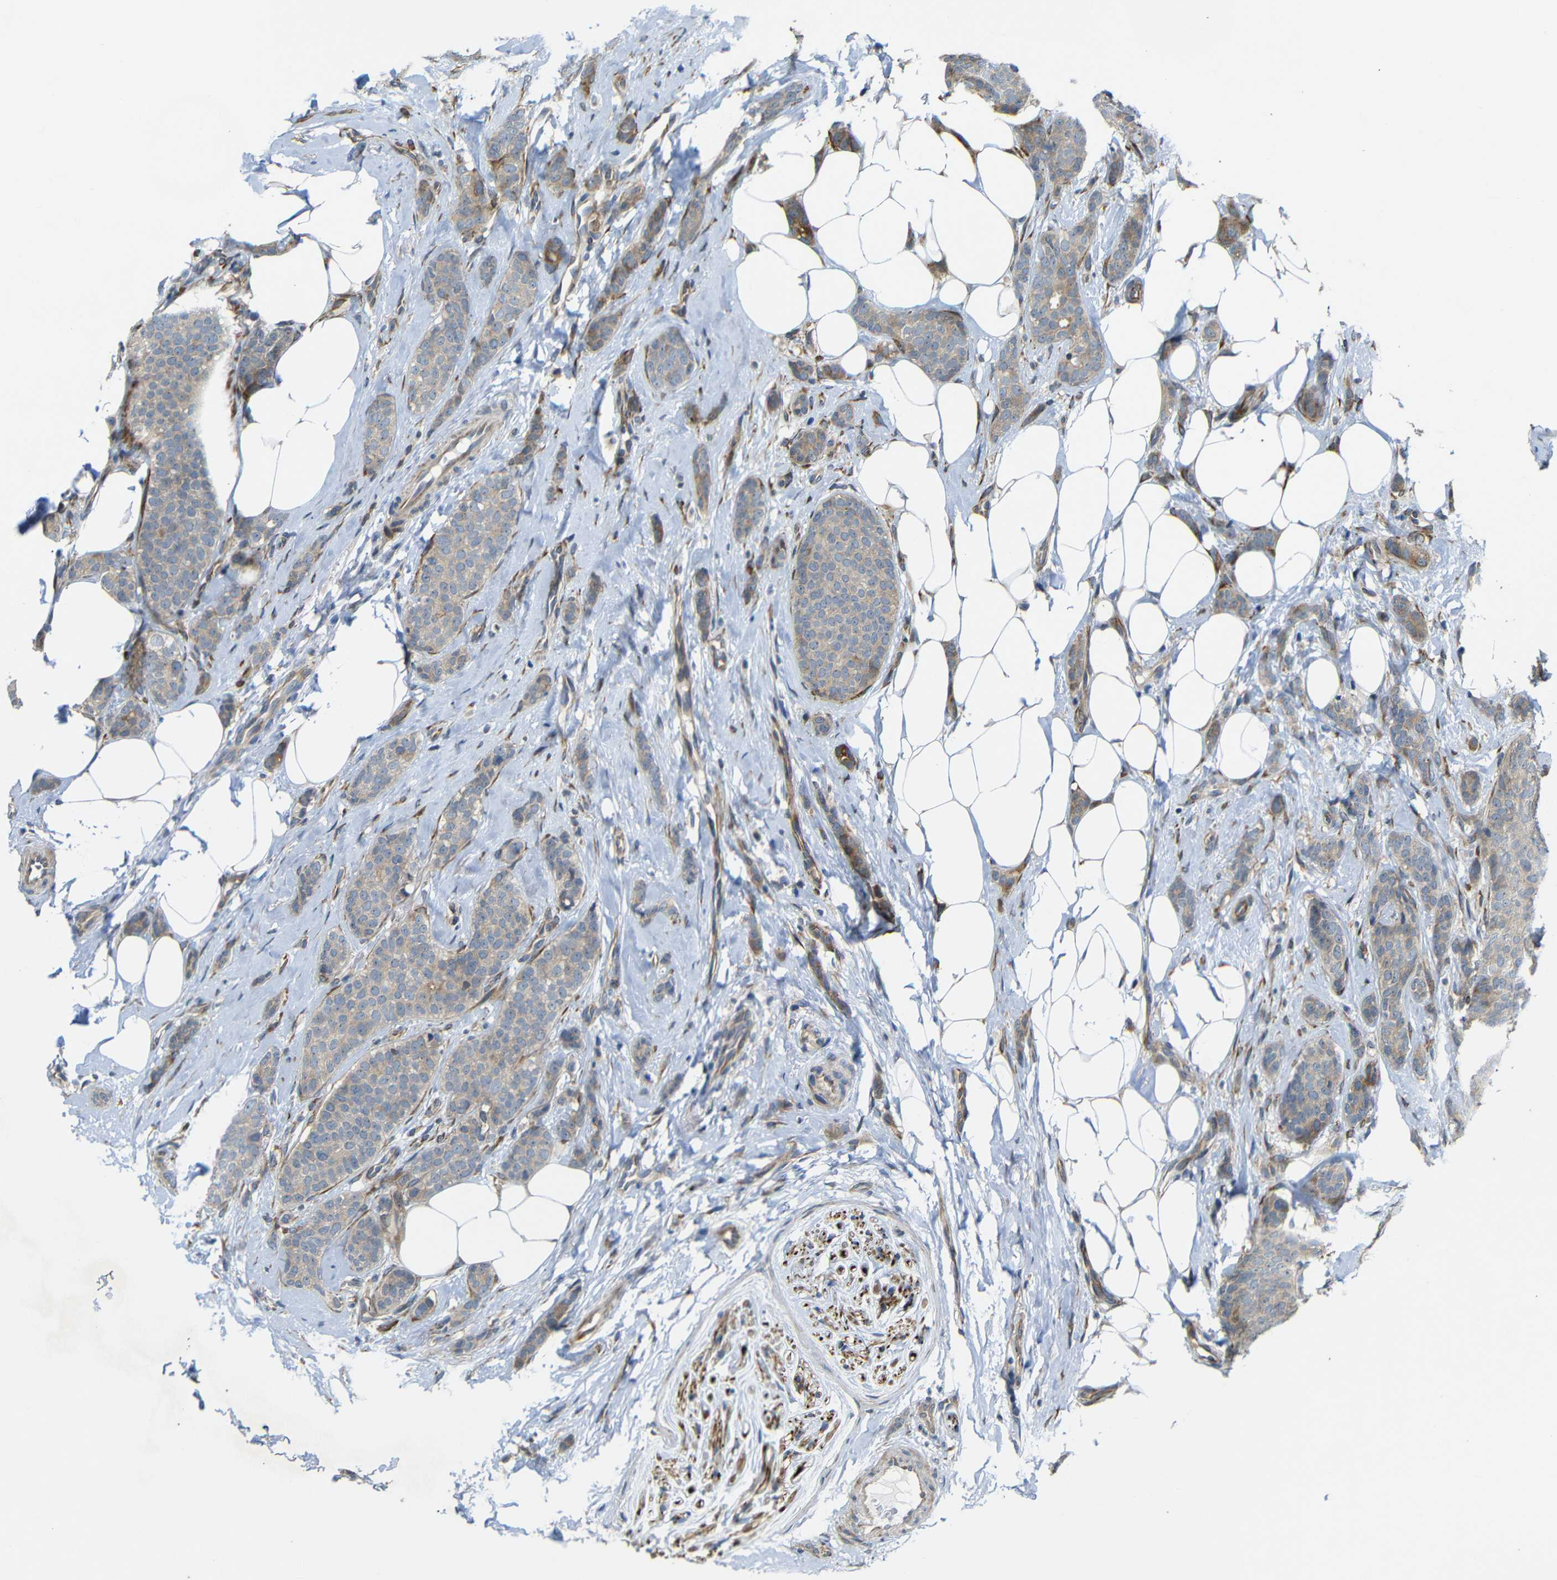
{"staining": {"intensity": "weak", "quantity": ">75%", "location": "cytoplasmic/membranous"}, "tissue": "breast cancer", "cell_type": "Tumor cells", "image_type": "cancer", "snomed": [{"axis": "morphology", "description": "Lobular carcinoma"}, {"axis": "topography", "description": "Skin"}, {"axis": "topography", "description": "Breast"}], "caption": "Lobular carcinoma (breast) tissue demonstrates weak cytoplasmic/membranous staining in about >75% of tumor cells", "gene": "P3H2", "patient": {"sex": "female", "age": 46}}